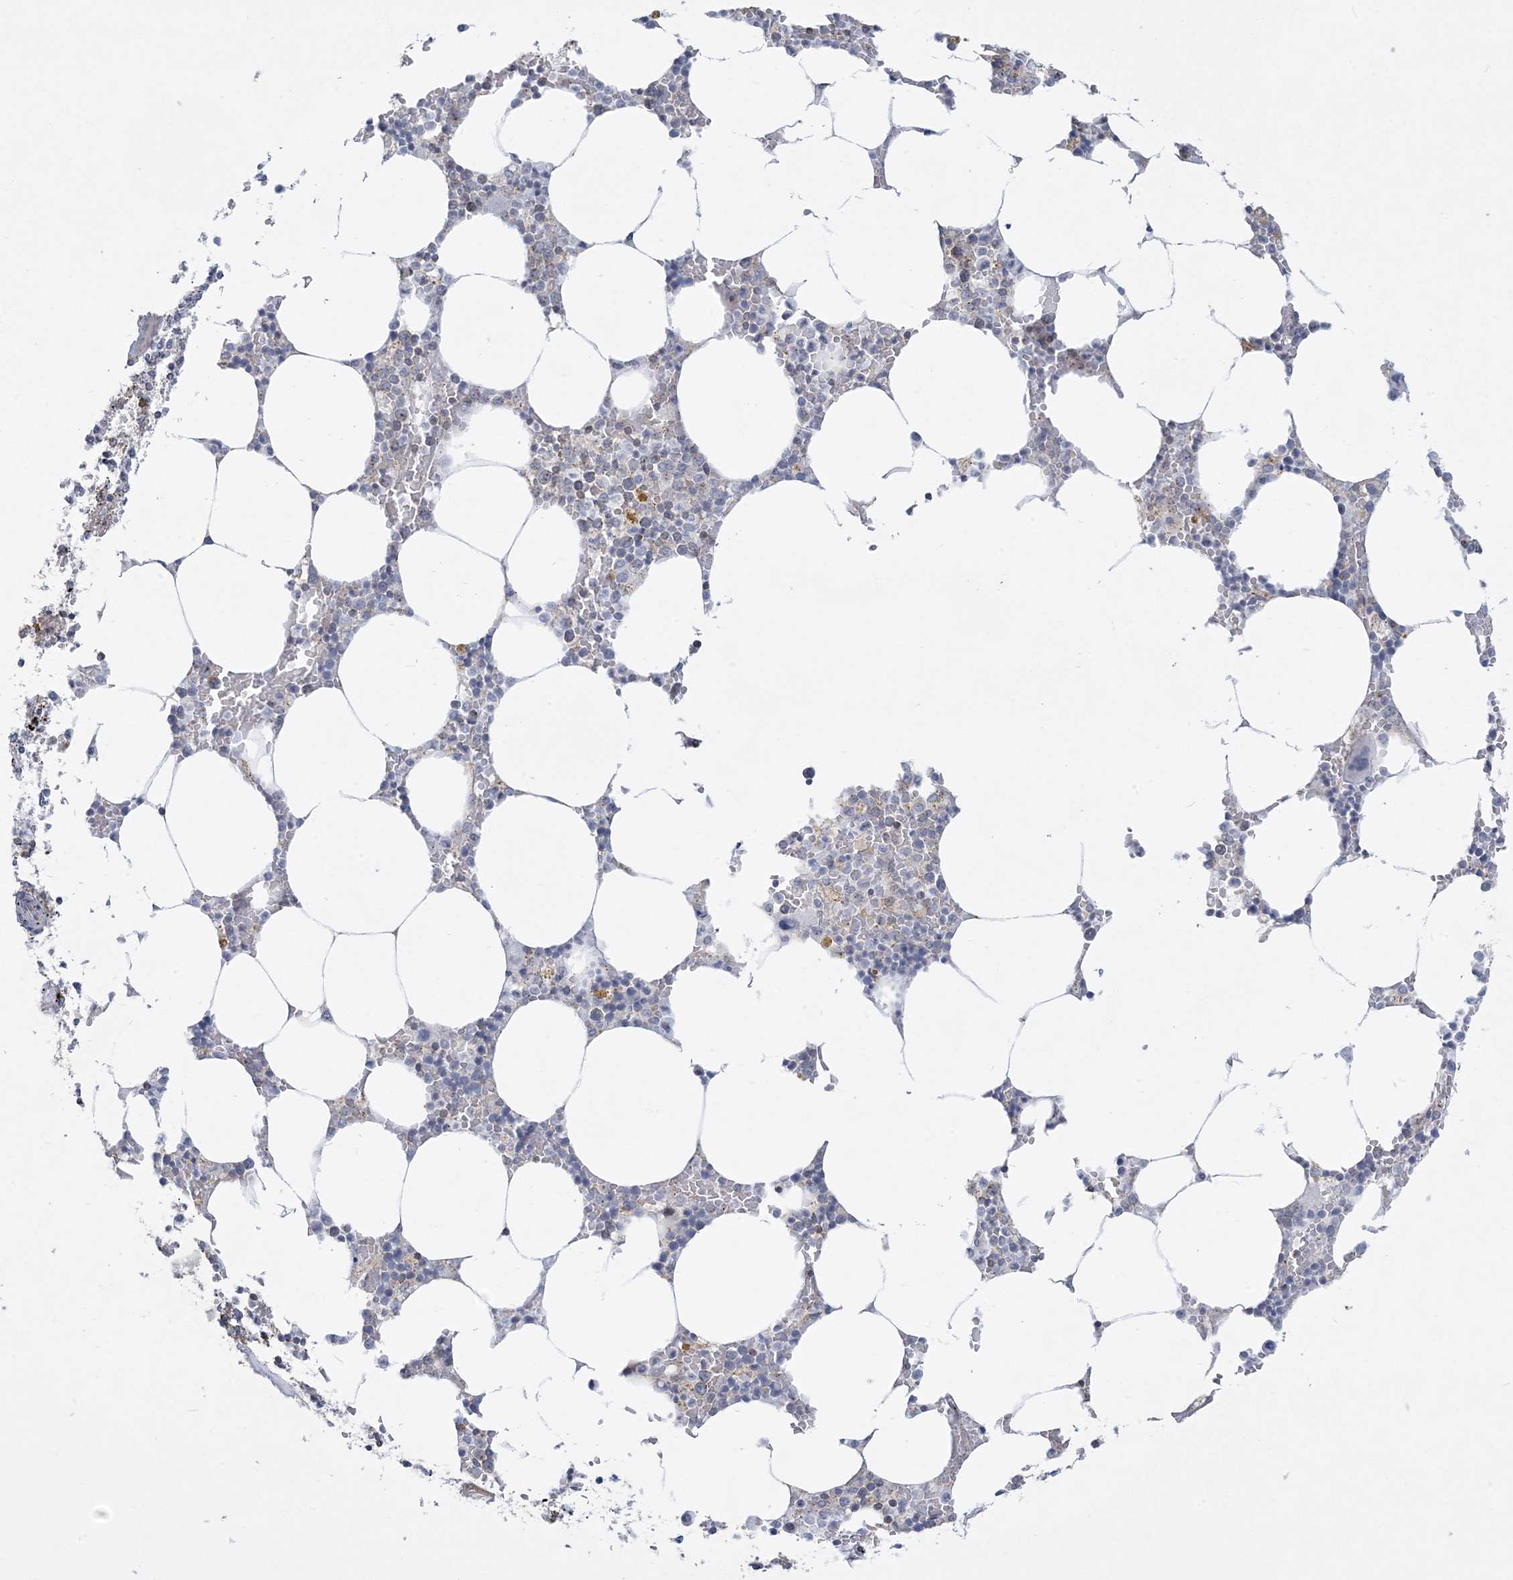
{"staining": {"intensity": "moderate", "quantity": "<25%", "location": "cytoplasmic/membranous"}, "tissue": "bone marrow", "cell_type": "Hematopoietic cells", "image_type": "normal", "snomed": [{"axis": "morphology", "description": "Normal tissue, NOS"}, {"axis": "topography", "description": "Bone marrow"}], "caption": "Protein analysis of unremarkable bone marrow displays moderate cytoplasmic/membranous staining in about <25% of hematopoietic cells.", "gene": "SLAMF9", "patient": {"sex": "male", "age": 70}}